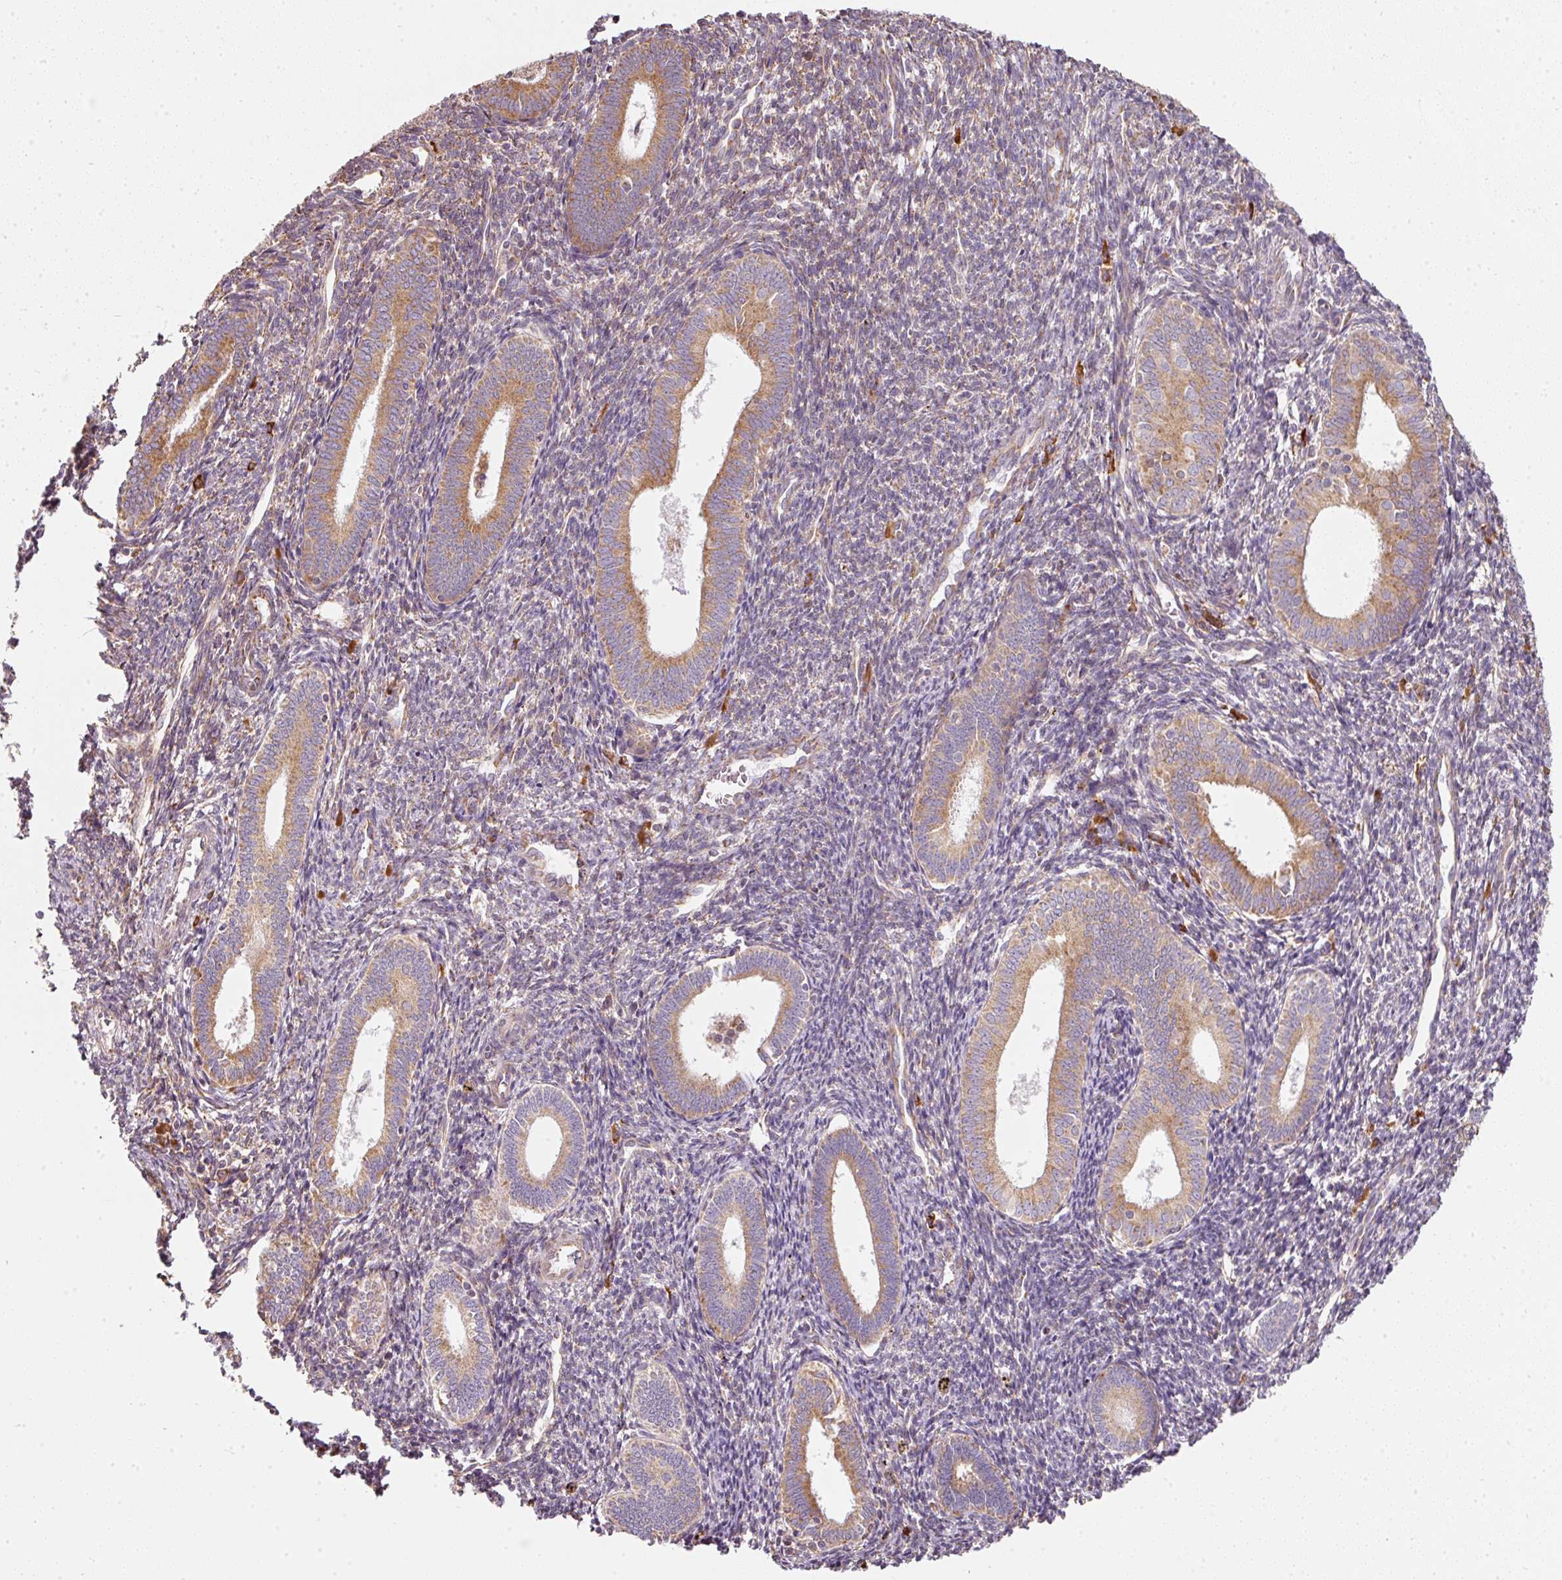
{"staining": {"intensity": "negative", "quantity": "none", "location": "none"}, "tissue": "endometrium", "cell_type": "Cells in endometrial stroma", "image_type": "normal", "snomed": [{"axis": "morphology", "description": "Normal tissue, NOS"}, {"axis": "topography", "description": "Endometrium"}], "caption": "Photomicrograph shows no protein staining in cells in endometrial stroma of normal endometrium. (Stains: DAB IHC with hematoxylin counter stain, Microscopy: brightfield microscopy at high magnification).", "gene": "MORN4", "patient": {"sex": "female", "age": 41}}